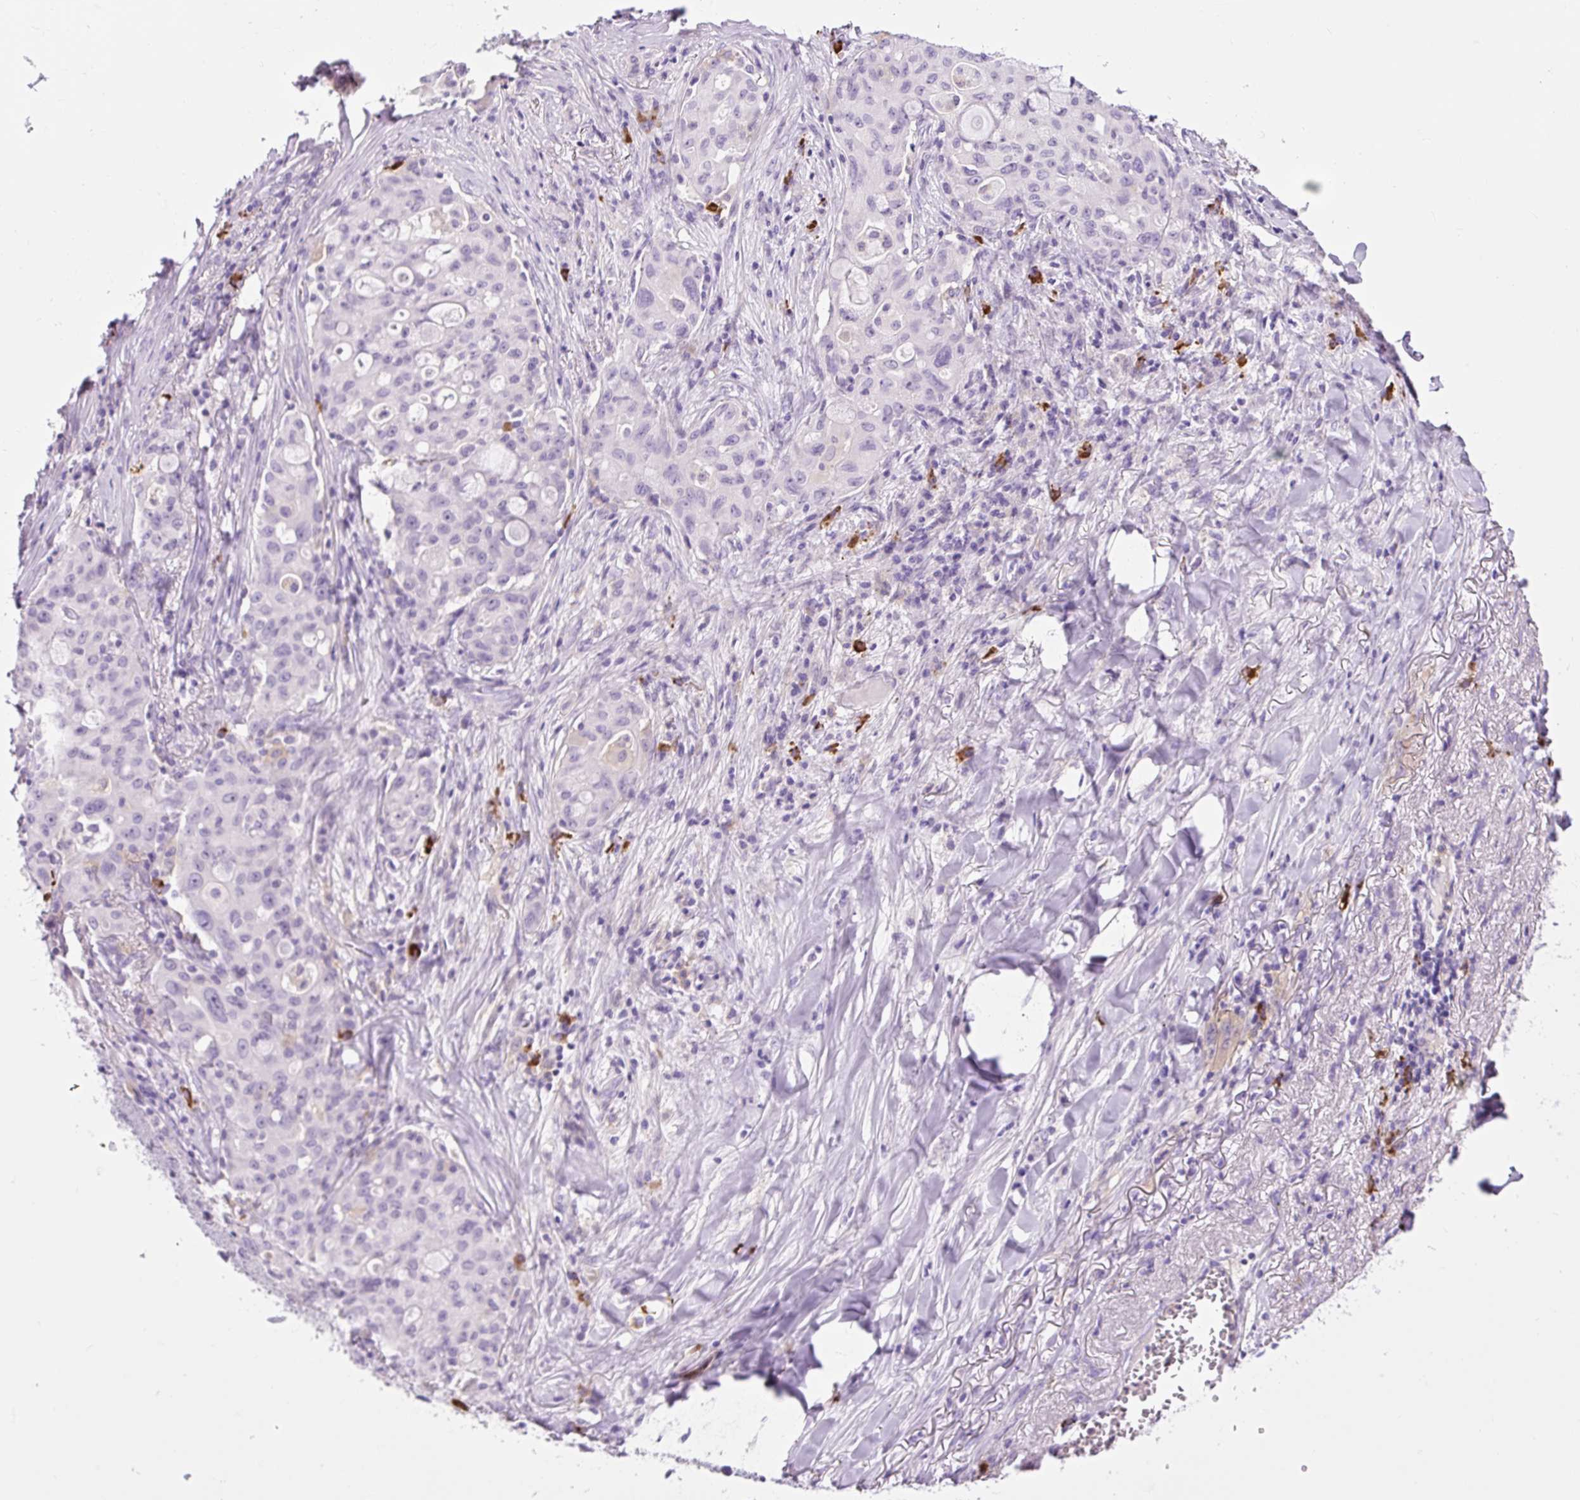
{"staining": {"intensity": "negative", "quantity": "none", "location": "none"}, "tissue": "lung cancer", "cell_type": "Tumor cells", "image_type": "cancer", "snomed": [{"axis": "morphology", "description": "Adenocarcinoma, NOS"}, {"axis": "topography", "description": "Lung"}], "caption": "High magnification brightfield microscopy of lung adenocarcinoma stained with DAB (3,3'-diaminobenzidine) (brown) and counterstained with hematoxylin (blue): tumor cells show no significant staining. (DAB (3,3'-diaminobenzidine) immunohistochemistry visualized using brightfield microscopy, high magnification).", "gene": "RNF212B", "patient": {"sex": "female", "age": 44}}